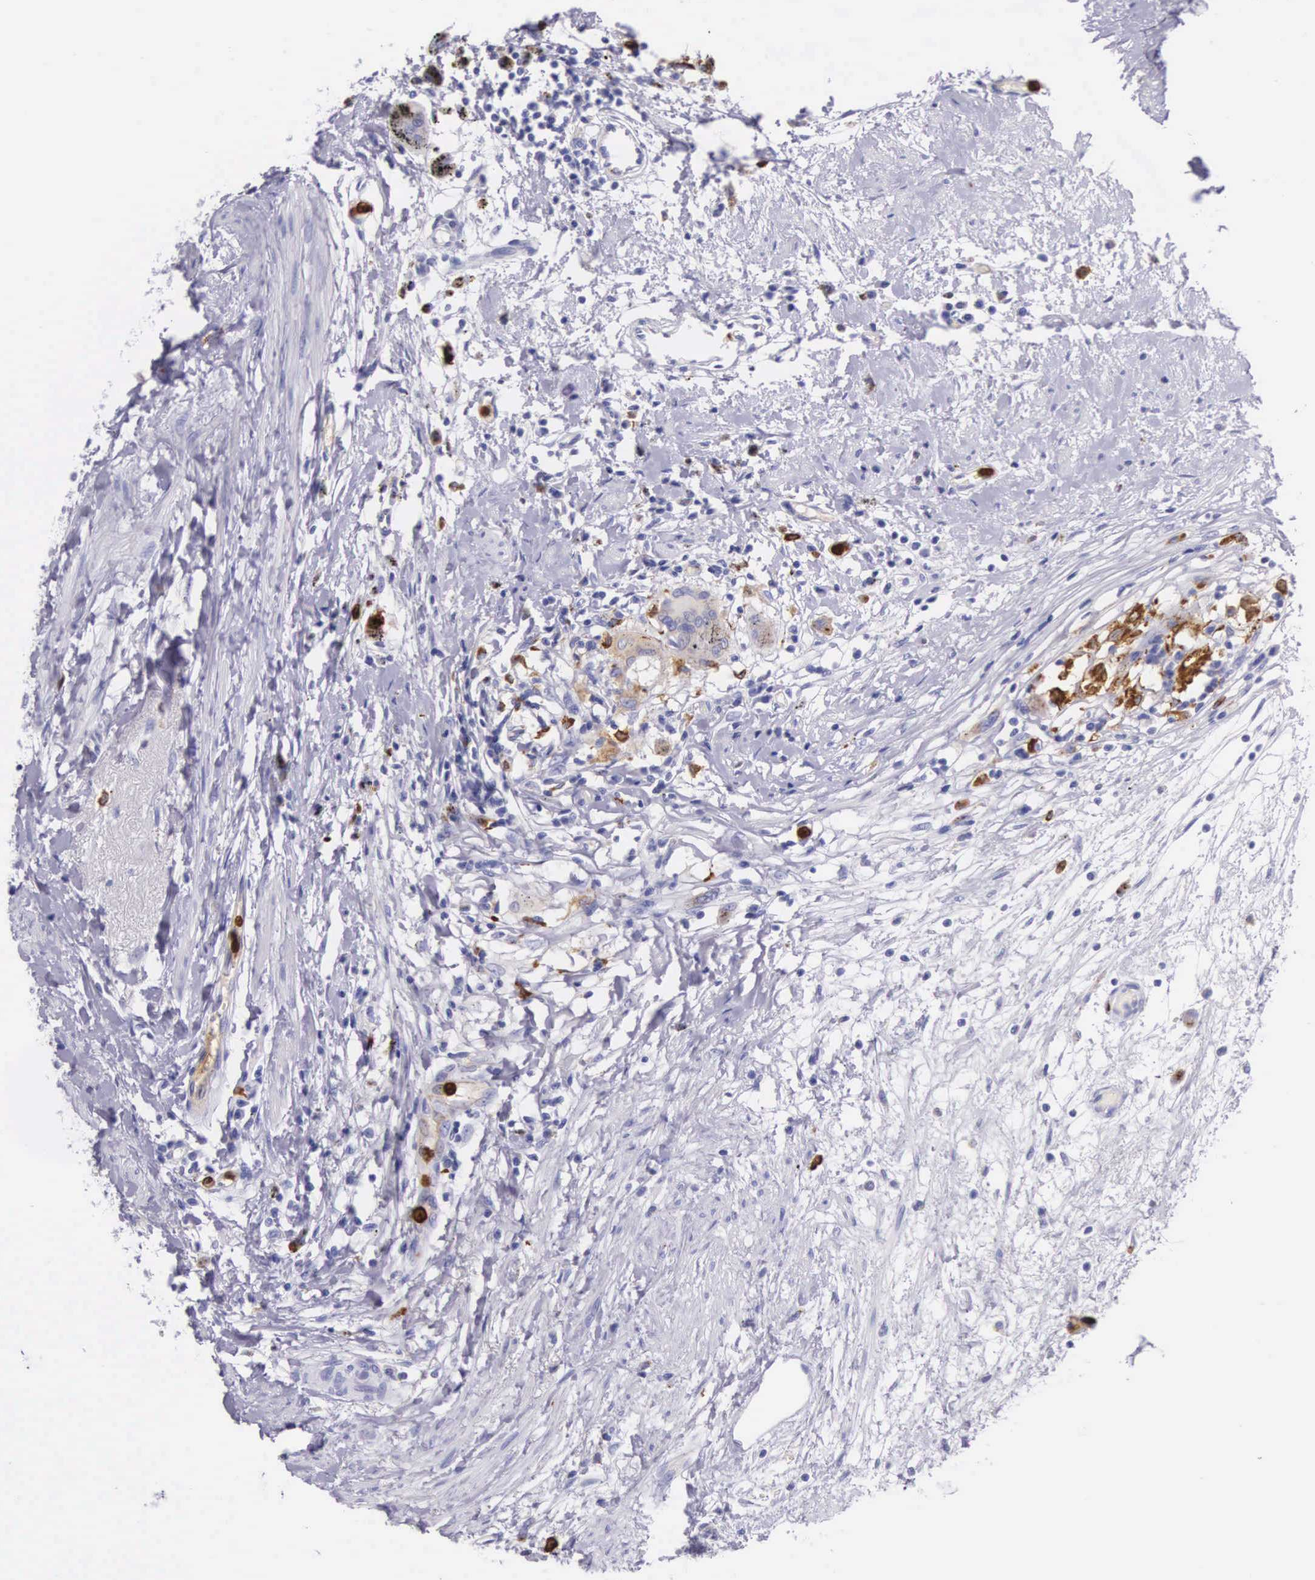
{"staining": {"intensity": "negative", "quantity": "none", "location": "none"}, "tissue": "urothelial cancer", "cell_type": "Tumor cells", "image_type": "cancer", "snomed": [{"axis": "morphology", "description": "Urothelial carcinoma, High grade"}, {"axis": "topography", "description": "Urinary bladder"}], "caption": "The histopathology image displays no staining of tumor cells in urothelial carcinoma (high-grade).", "gene": "FCN1", "patient": {"sex": "male", "age": 78}}